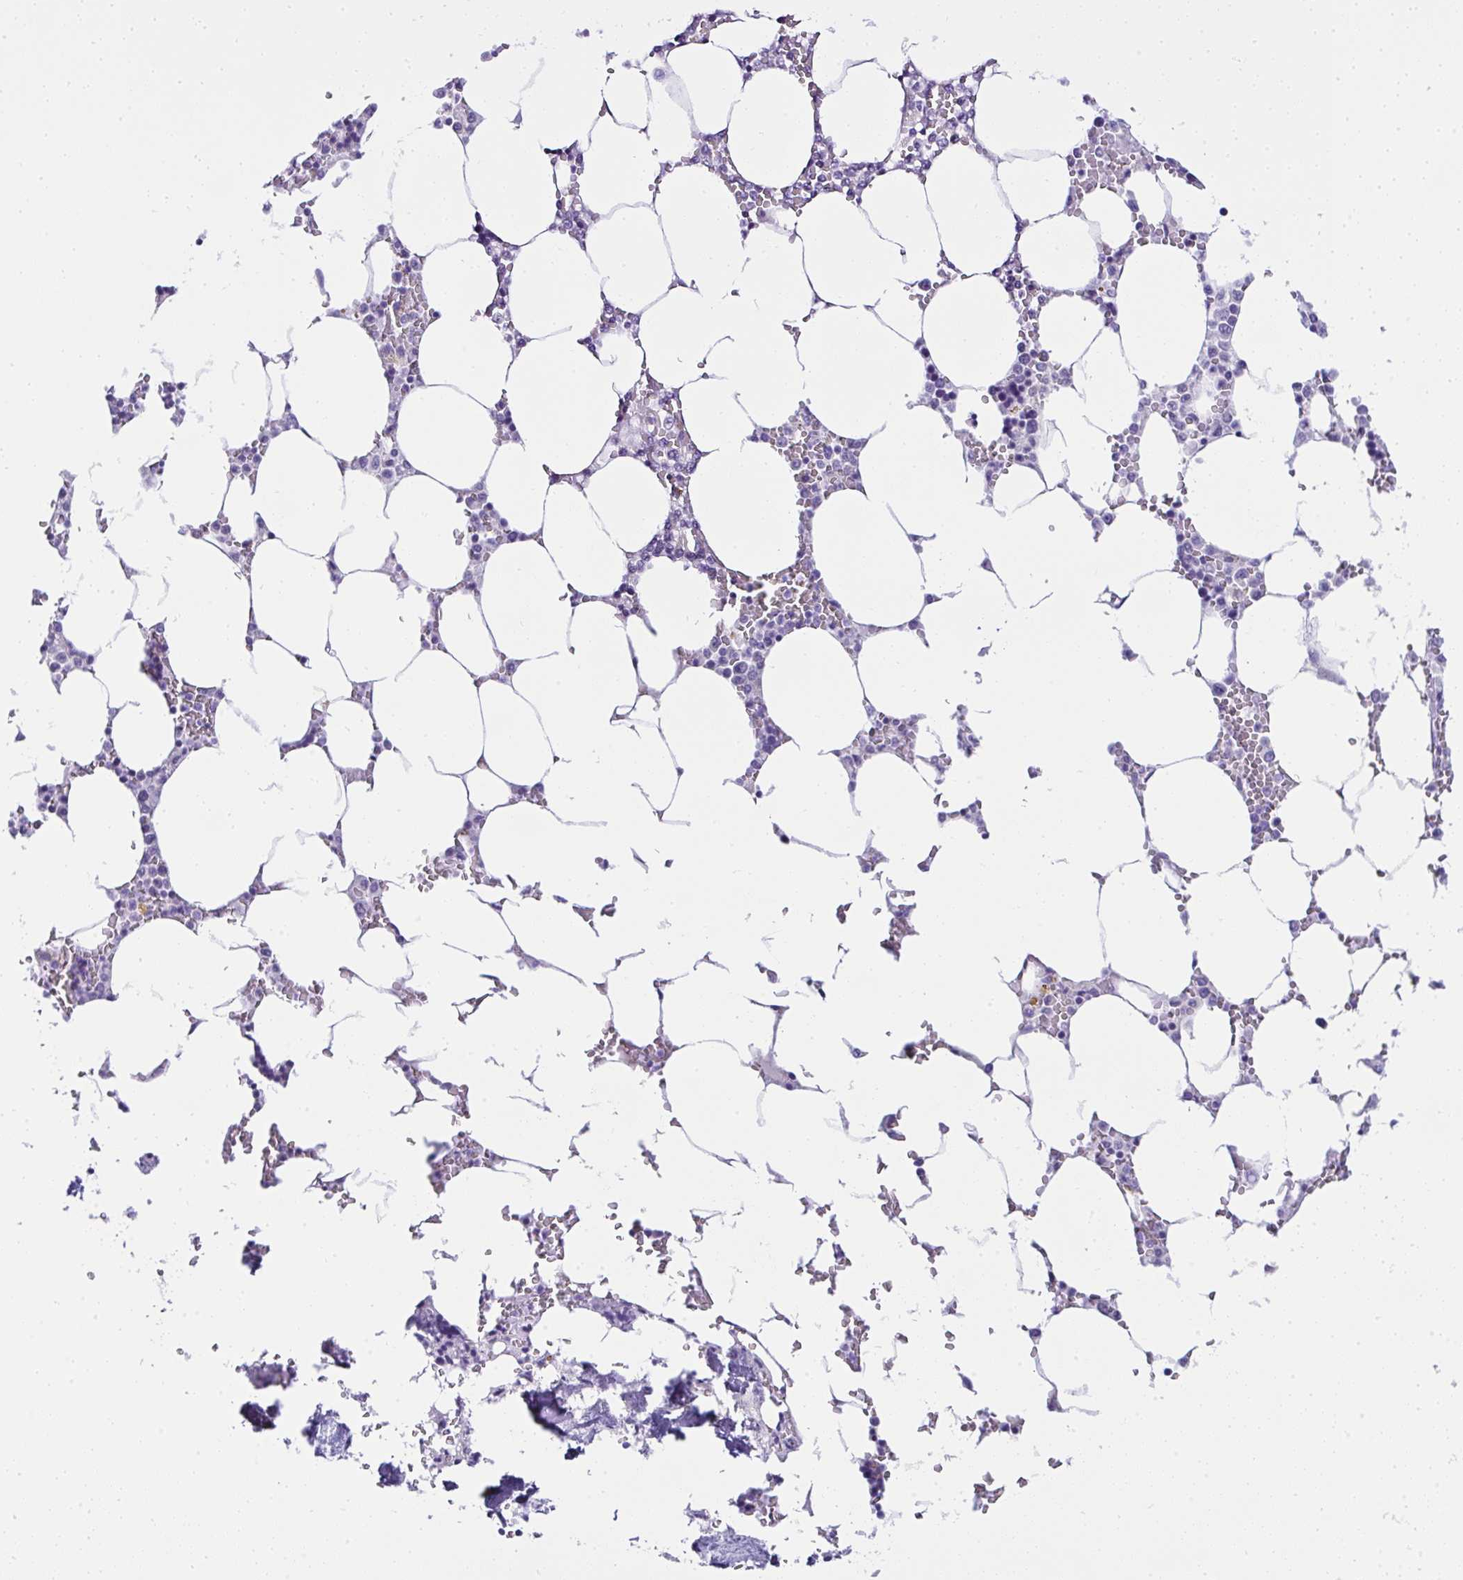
{"staining": {"intensity": "negative", "quantity": "none", "location": "none"}, "tissue": "bone marrow", "cell_type": "Hematopoietic cells", "image_type": "normal", "snomed": [{"axis": "morphology", "description": "Normal tissue, NOS"}, {"axis": "topography", "description": "Bone marrow"}], "caption": "Hematopoietic cells are negative for brown protein staining in normal bone marrow. Brightfield microscopy of immunohistochemistry (IHC) stained with DAB (brown) and hematoxylin (blue), captured at high magnification.", "gene": "RNF183", "patient": {"sex": "male", "age": 64}}